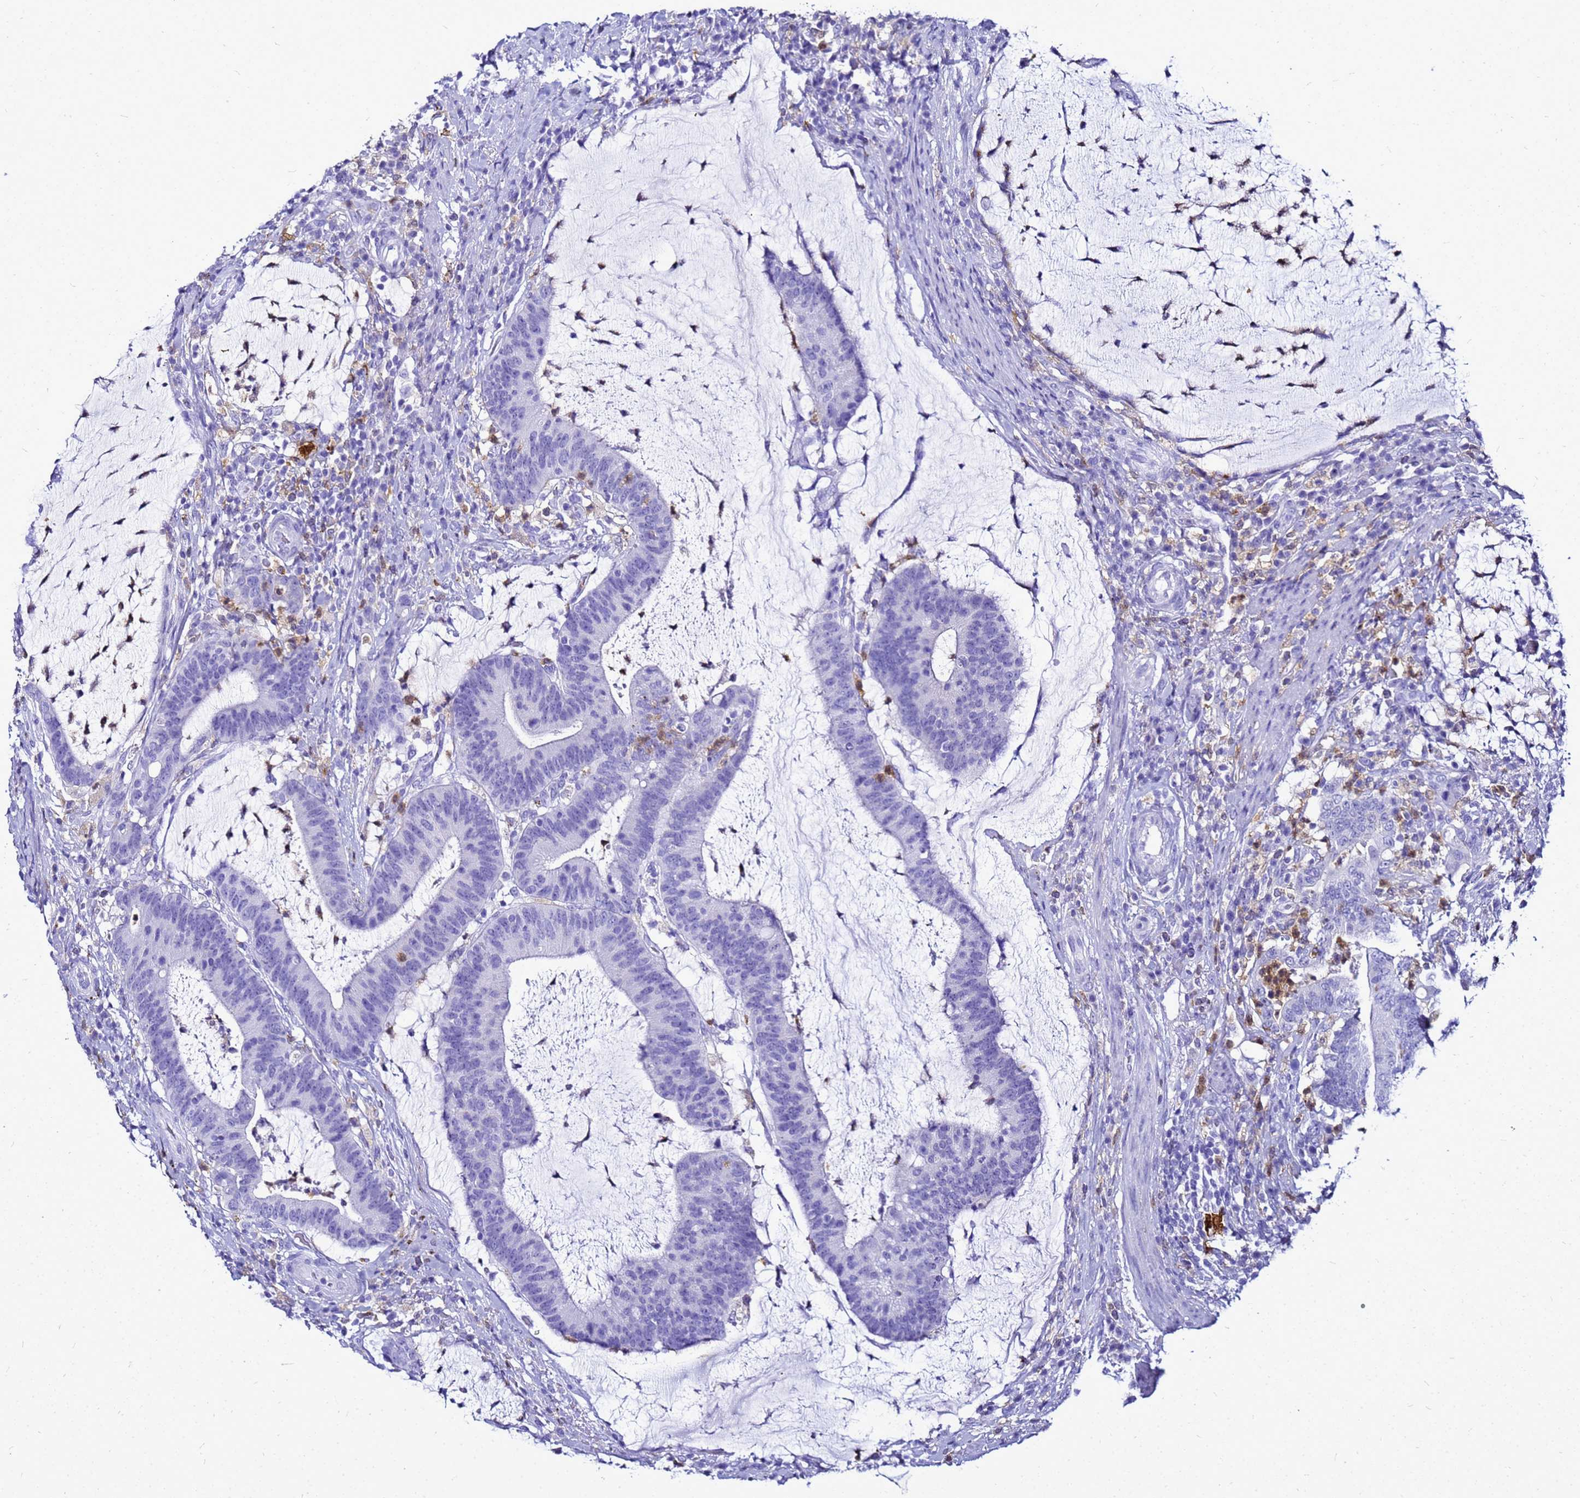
{"staining": {"intensity": "negative", "quantity": "none", "location": "none"}, "tissue": "colorectal cancer", "cell_type": "Tumor cells", "image_type": "cancer", "snomed": [{"axis": "morphology", "description": "Adenocarcinoma, NOS"}, {"axis": "topography", "description": "Colon"}], "caption": "Histopathology image shows no significant protein staining in tumor cells of colorectal adenocarcinoma.", "gene": "CSTA", "patient": {"sex": "female", "age": 66}}